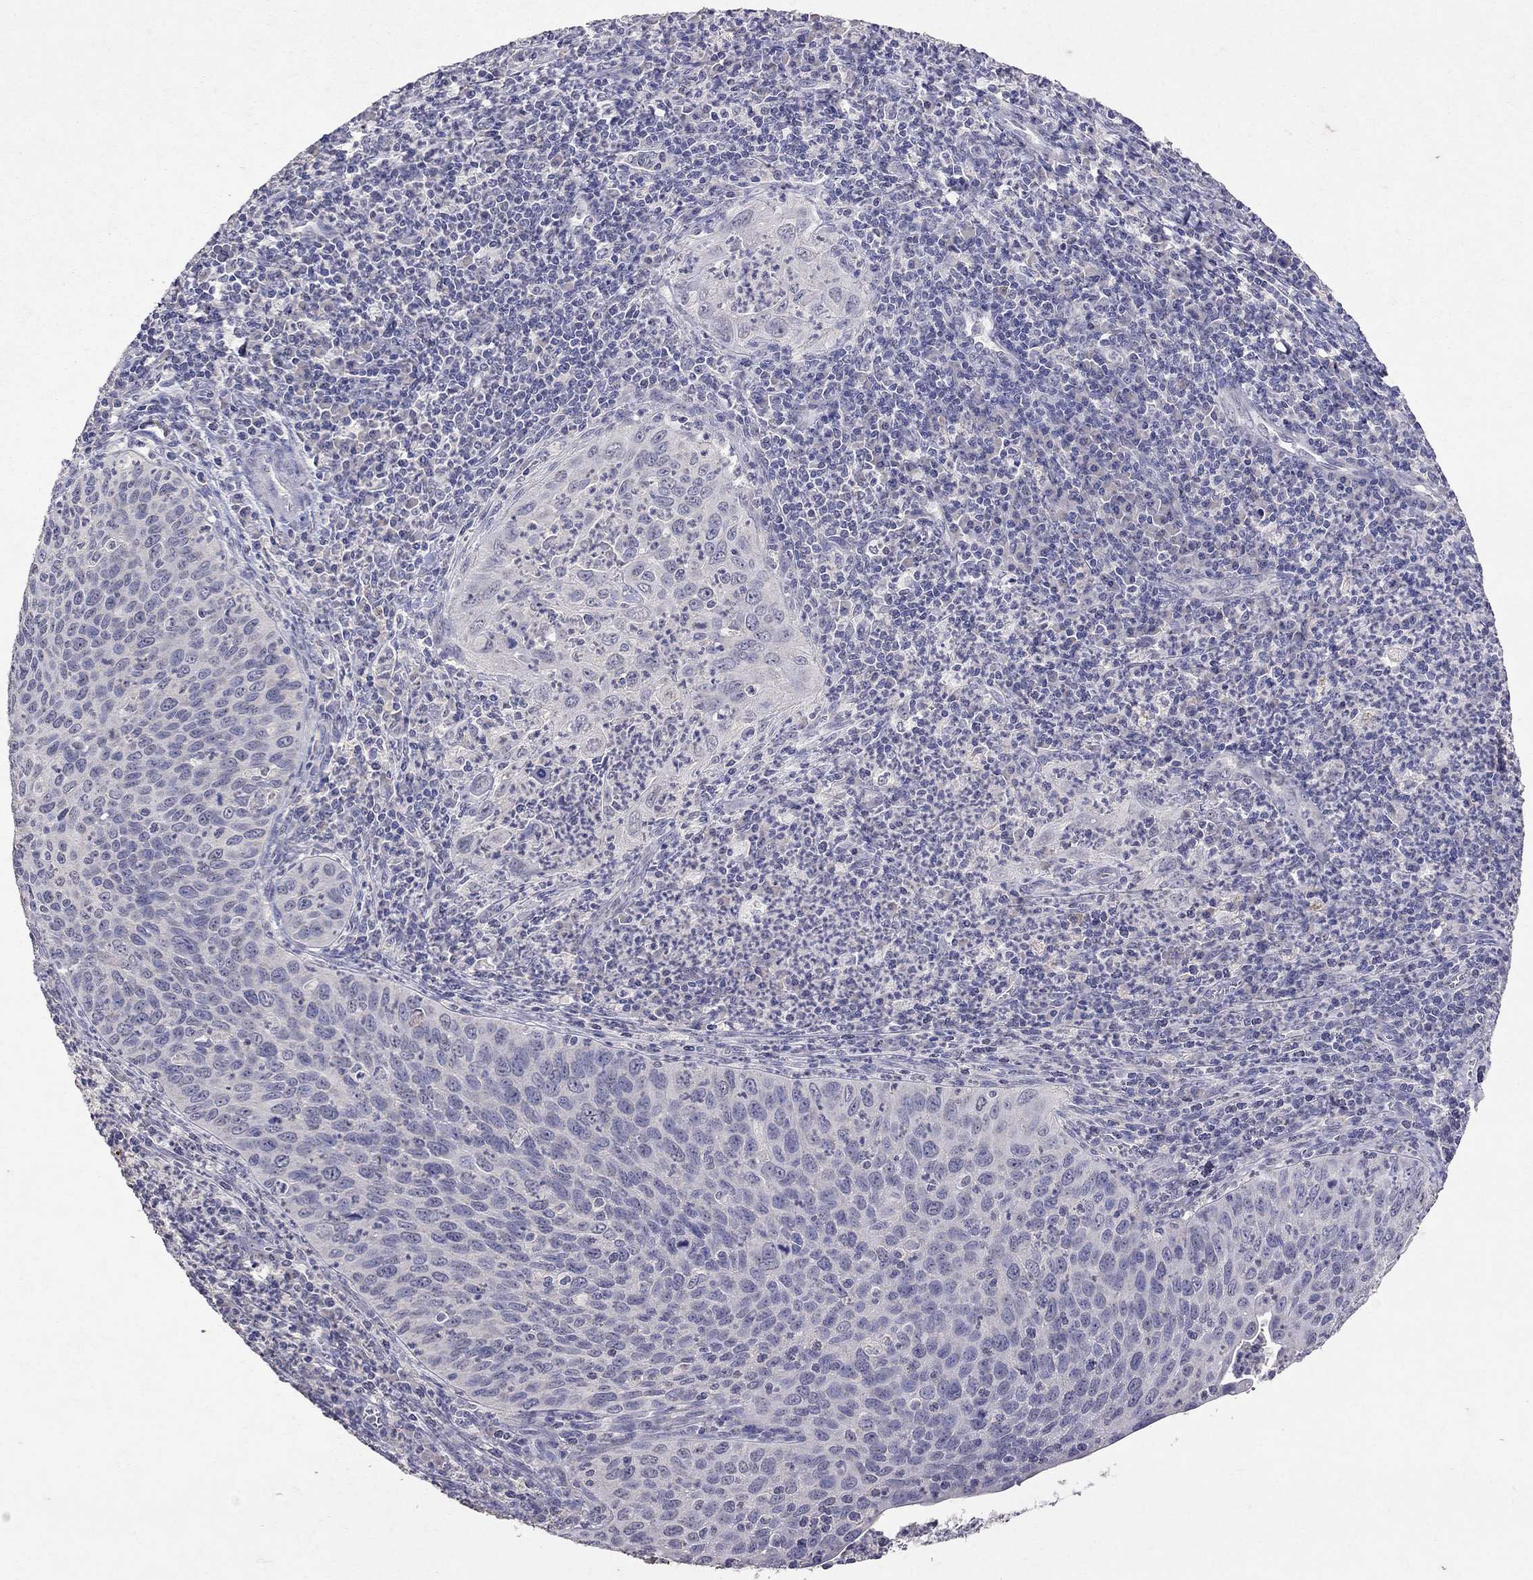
{"staining": {"intensity": "negative", "quantity": "none", "location": "none"}, "tissue": "cervical cancer", "cell_type": "Tumor cells", "image_type": "cancer", "snomed": [{"axis": "morphology", "description": "Squamous cell carcinoma, NOS"}, {"axis": "topography", "description": "Cervix"}], "caption": "Immunohistochemistry (IHC) histopathology image of human cervical squamous cell carcinoma stained for a protein (brown), which shows no expression in tumor cells.", "gene": "FST", "patient": {"sex": "female", "age": 26}}